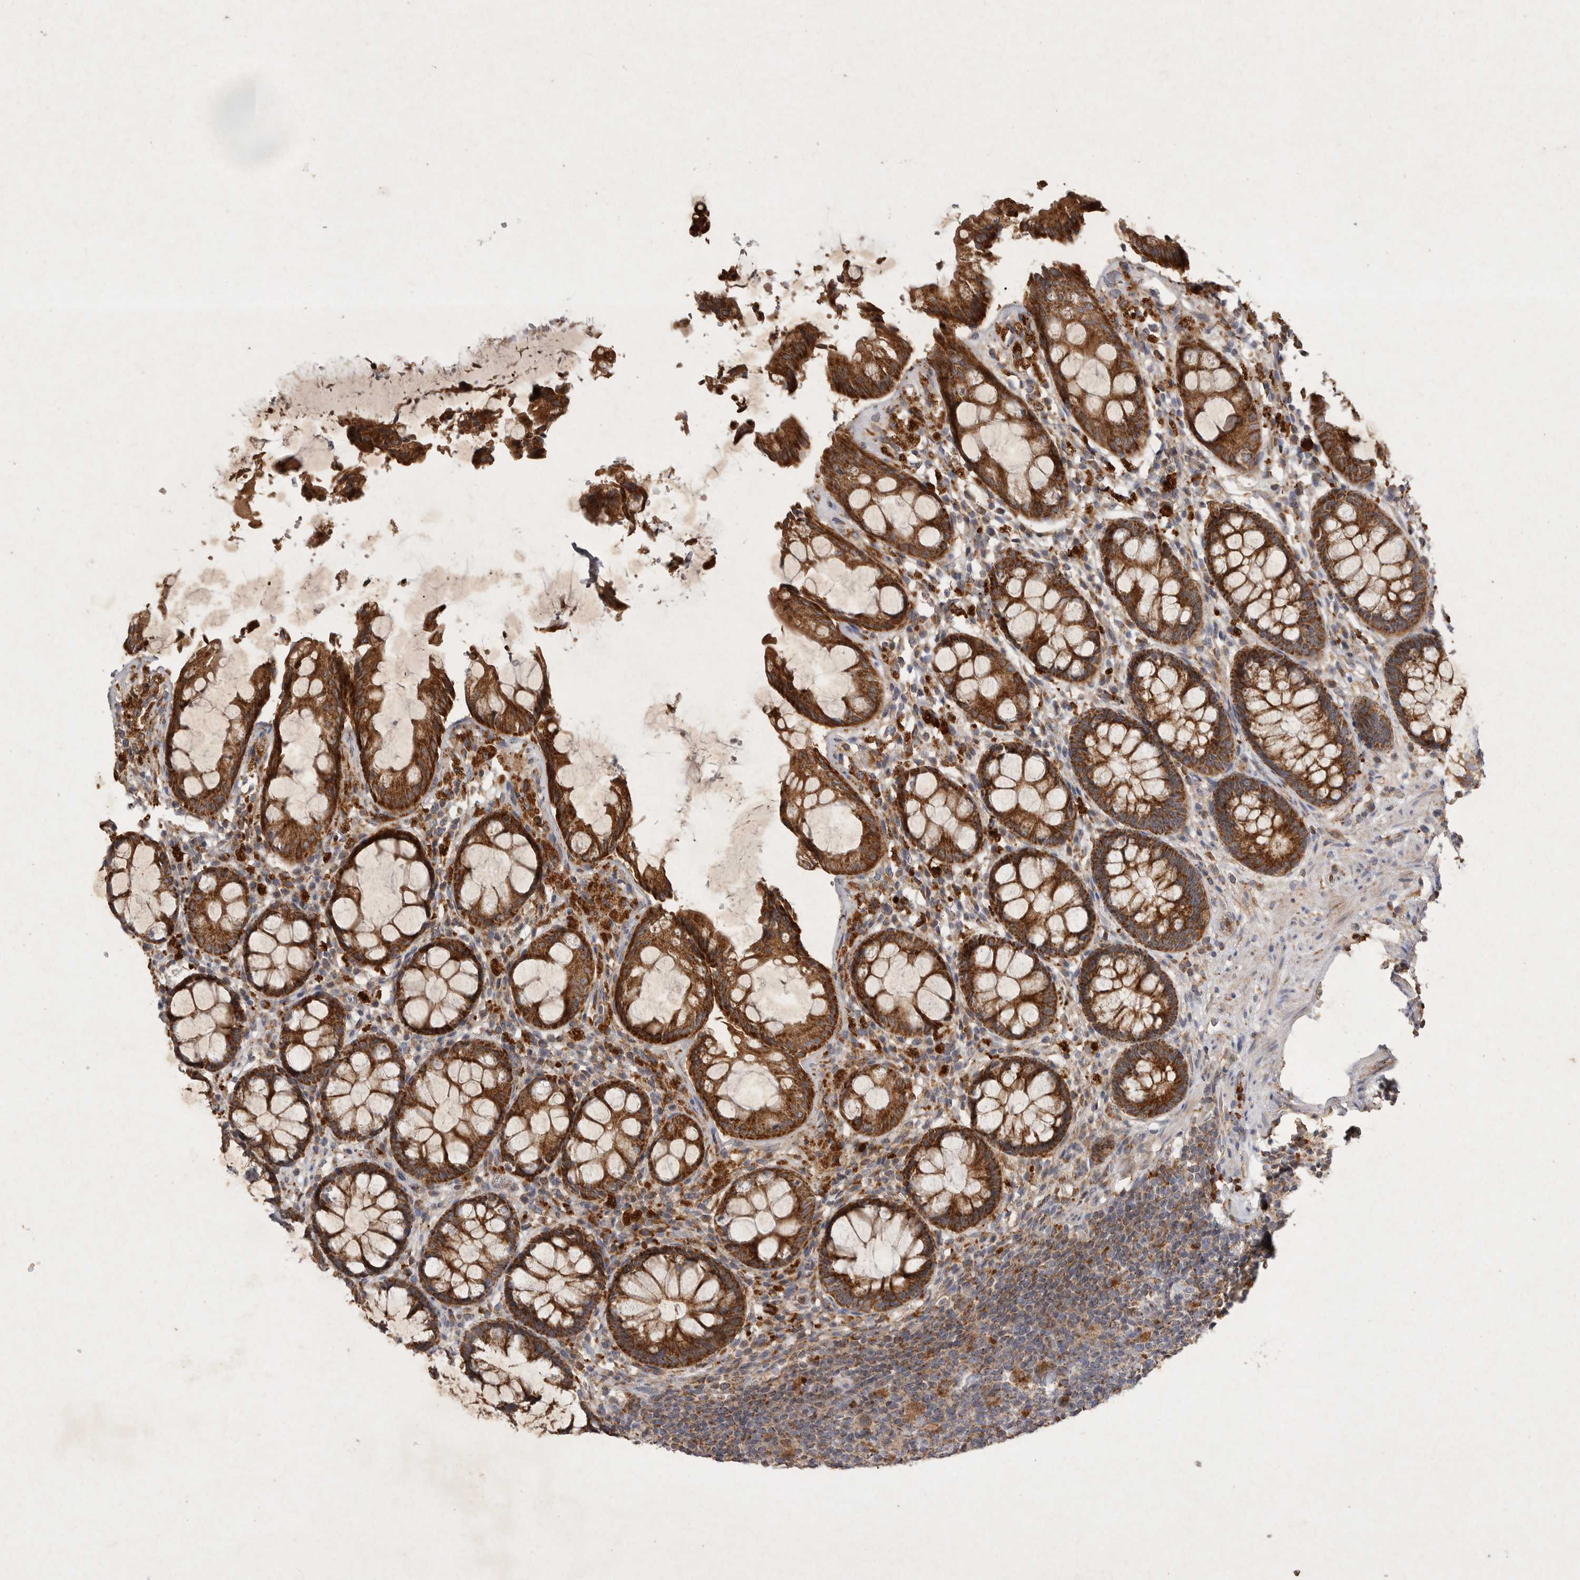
{"staining": {"intensity": "strong", "quantity": ">75%", "location": "cytoplasmic/membranous"}, "tissue": "rectum", "cell_type": "Glandular cells", "image_type": "normal", "snomed": [{"axis": "morphology", "description": "Normal tissue, NOS"}, {"axis": "topography", "description": "Rectum"}], "caption": "Rectum stained with a brown dye reveals strong cytoplasmic/membranous positive positivity in approximately >75% of glandular cells.", "gene": "MRPL41", "patient": {"sex": "male", "age": 64}}